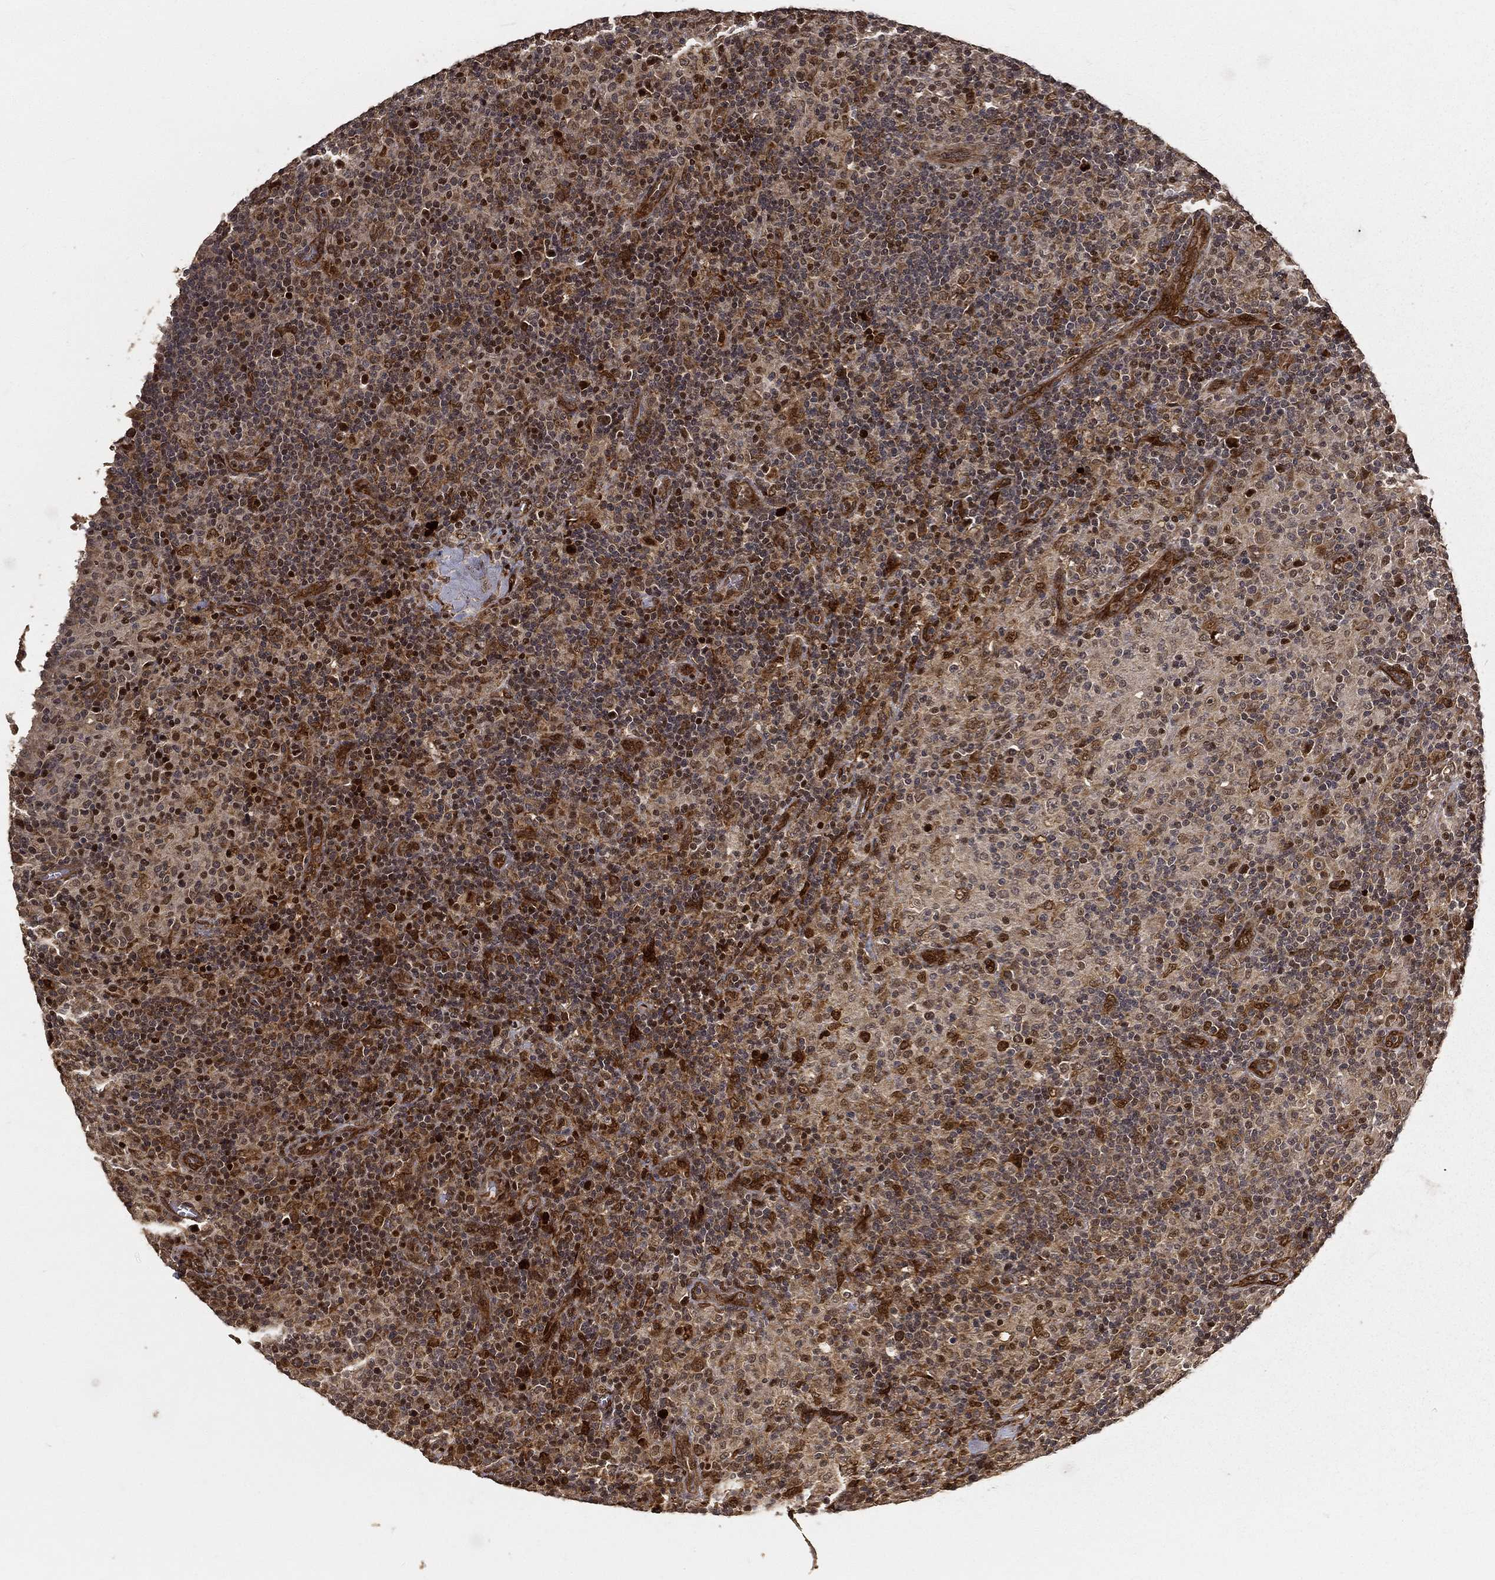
{"staining": {"intensity": "strong", "quantity": "<25%", "location": "cytoplasmic/membranous,nuclear"}, "tissue": "lymphoma", "cell_type": "Tumor cells", "image_type": "cancer", "snomed": [{"axis": "morphology", "description": "Hodgkin's disease, NOS"}, {"axis": "topography", "description": "Lymph node"}], "caption": "Strong cytoplasmic/membranous and nuclear protein expression is seen in approximately <25% of tumor cells in Hodgkin's disease. The staining was performed using DAB (3,3'-diaminobenzidine) to visualize the protein expression in brown, while the nuclei were stained in blue with hematoxylin (Magnification: 20x).", "gene": "MAPK1", "patient": {"sex": "male", "age": 70}}